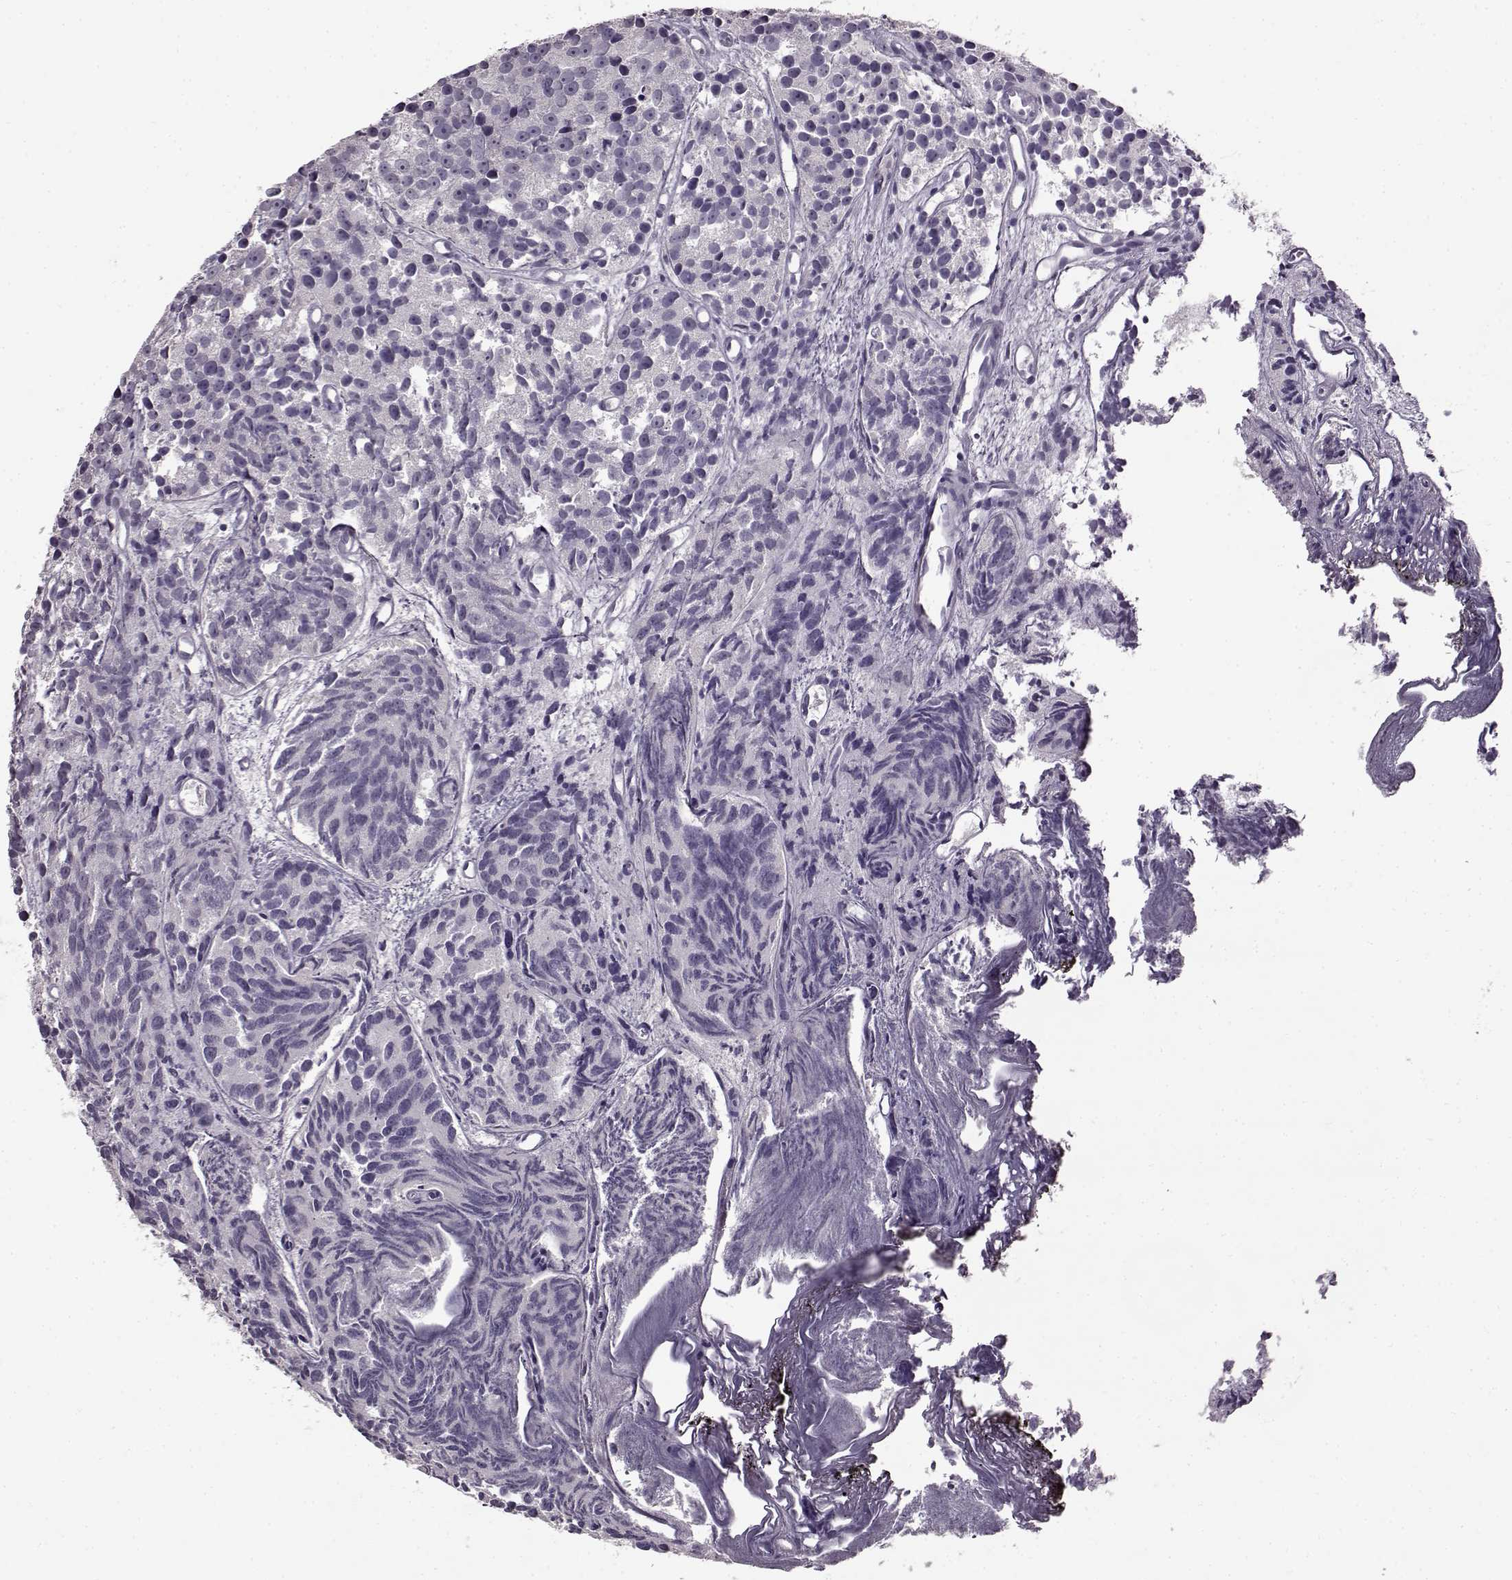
{"staining": {"intensity": "negative", "quantity": "none", "location": "none"}, "tissue": "prostate cancer", "cell_type": "Tumor cells", "image_type": "cancer", "snomed": [{"axis": "morphology", "description": "Adenocarcinoma, High grade"}, {"axis": "topography", "description": "Prostate"}], "caption": "This is an immunohistochemistry (IHC) photomicrograph of prostate adenocarcinoma (high-grade). There is no positivity in tumor cells.", "gene": "FSHB", "patient": {"sex": "male", "age": 77}}